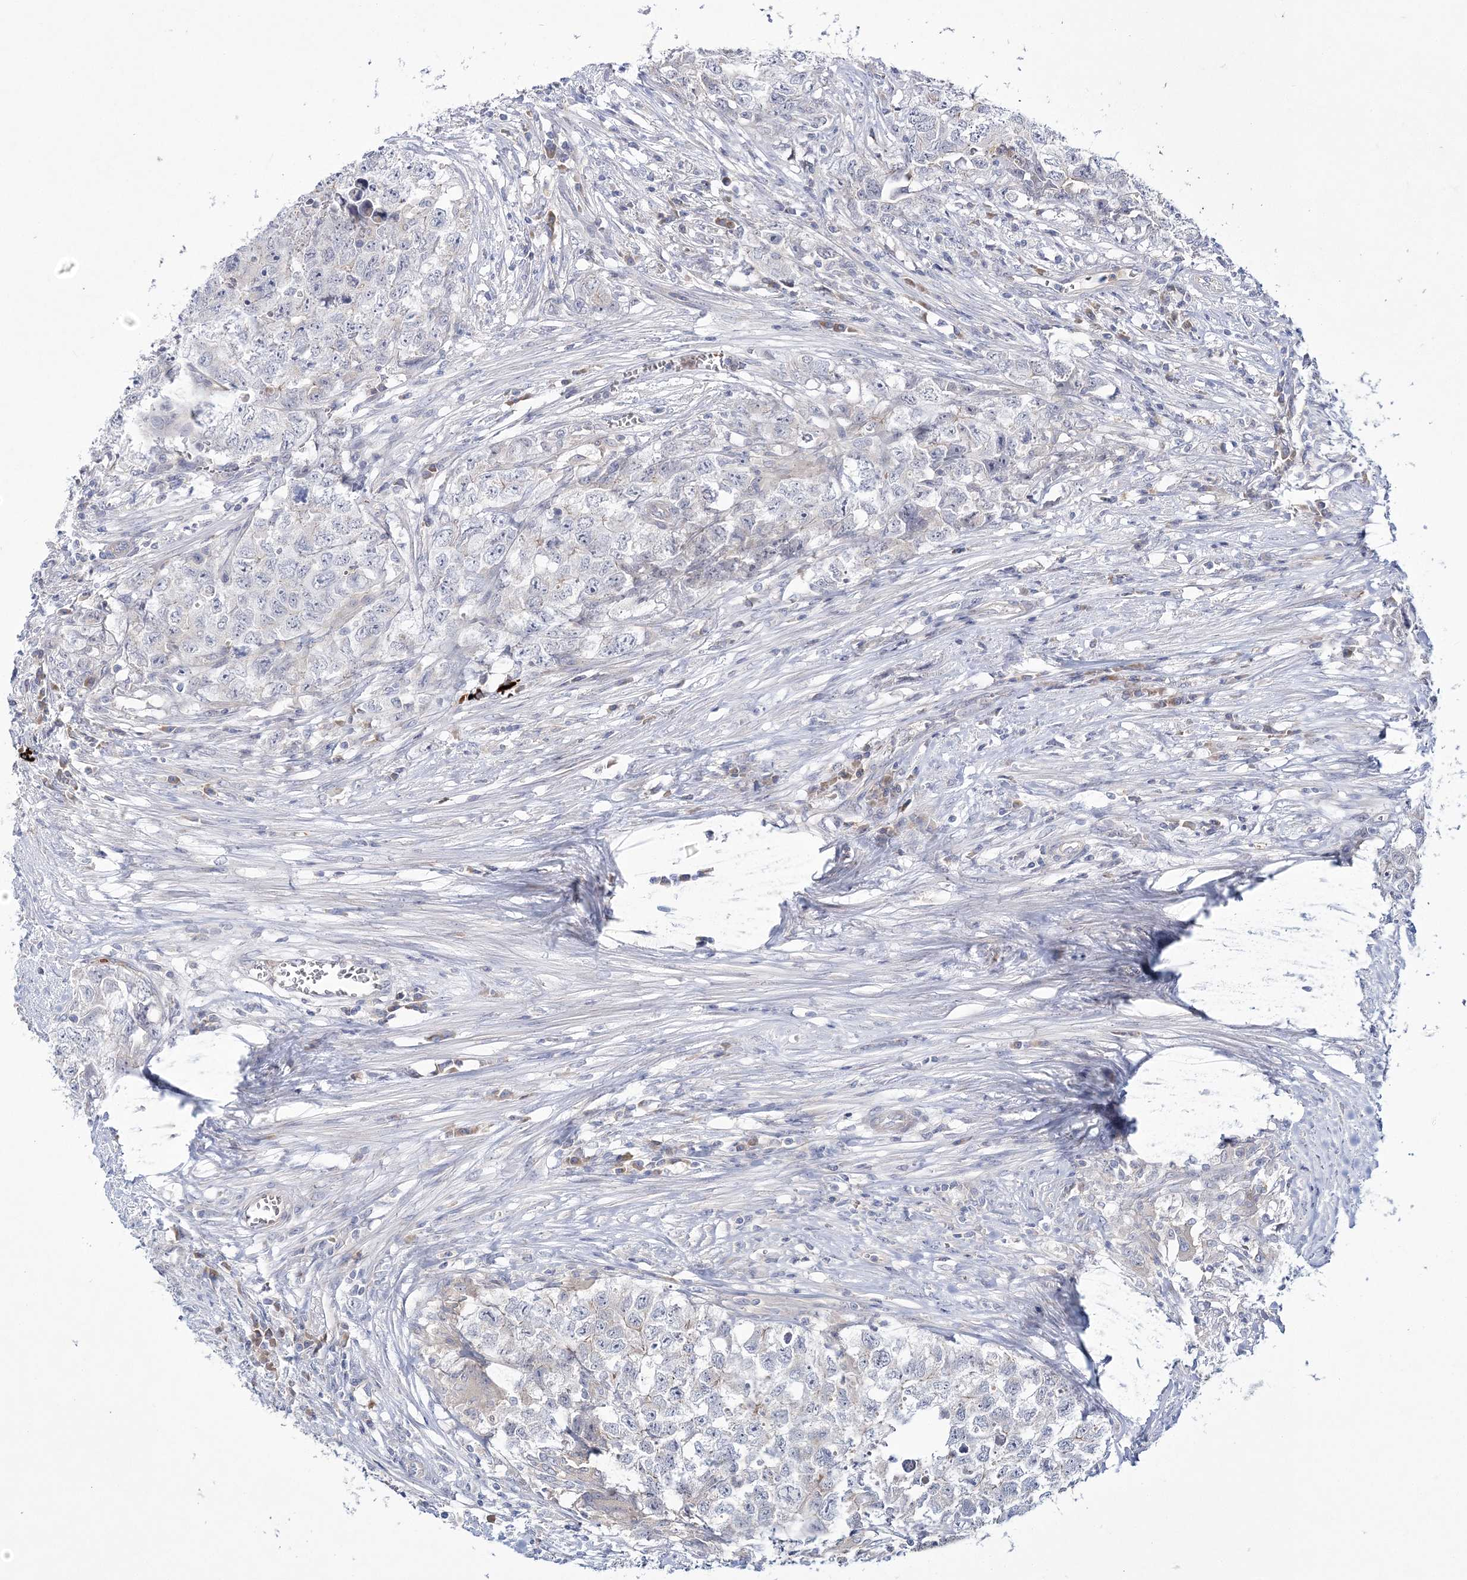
{"staining": {"intensity": "negative", "quantity": "none", "location": "none"}, "tissue": "testis cancer", "cell_type": "Tumor cells", "image_type": "cancer", "snomed": [{"axis": "morphology", "description": "Seminoma, NOS"}, {"axis": "morphology", "description": "Carcinoma, Embryonal, NOS"}, {"axis": "topography", "description": "Testis"}], "caption": "Immunohistochemical staining of testis cancer (seminoma) shows no significant expression in tumor cells.", "gene": "ATP11B", "patient": {"sex": "male", "age": 43}}